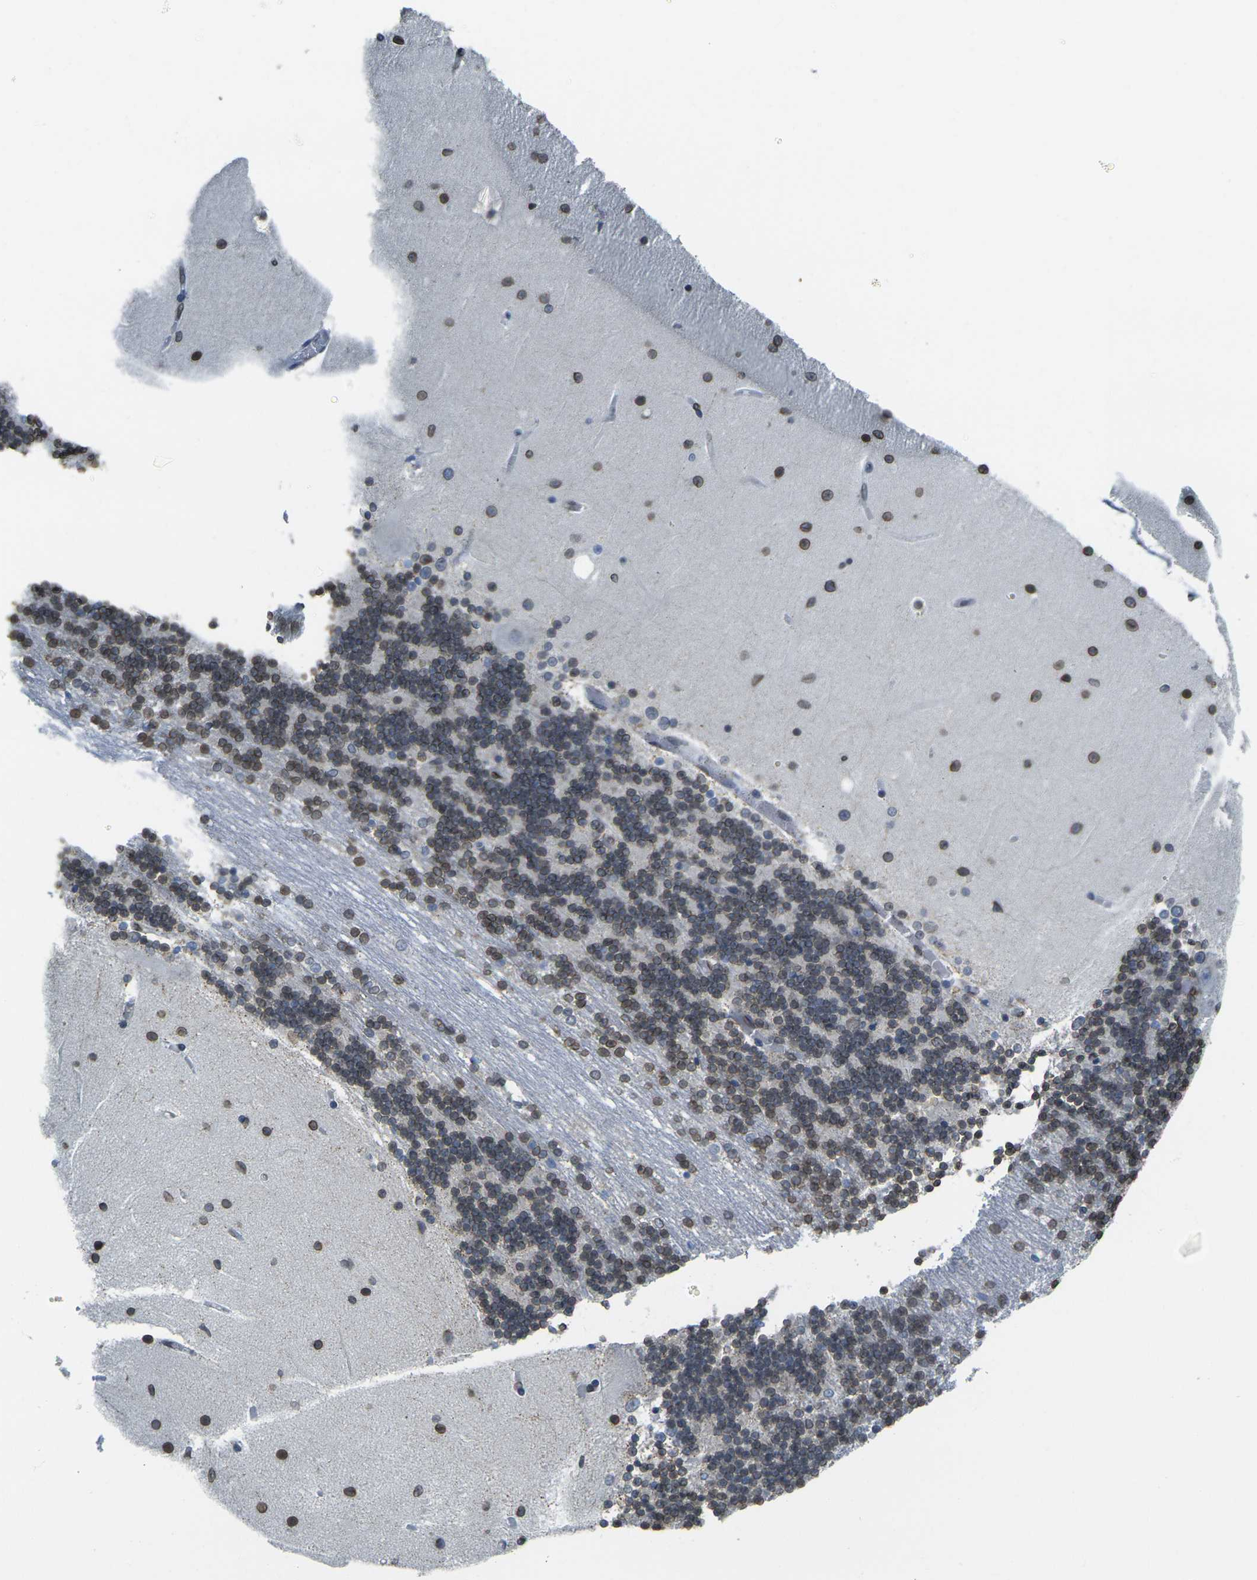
{"staining": {"intensity": "moderate", "quantity": "25%-75%", "location": "cytoplasmic/membranous,nuclear"}, "tissue": "cerebellum", "cell_type": "Cells in granular layer", "image_type": "normal", "snomed": [{"axis": "morphology", "description": "Normal tissue, NOS"}, {"axis": "topography", "description": "Cerebellum"}], "caption": "Immunohistochemical staining of normal cerebellum reveals medium levels of moderate cytoplasmic/membranous,nuclear staining in approximately 25%-75% of cells in granular layer.", "gene": "BRDT", "patient": {"sex": "female", "age": 54}}